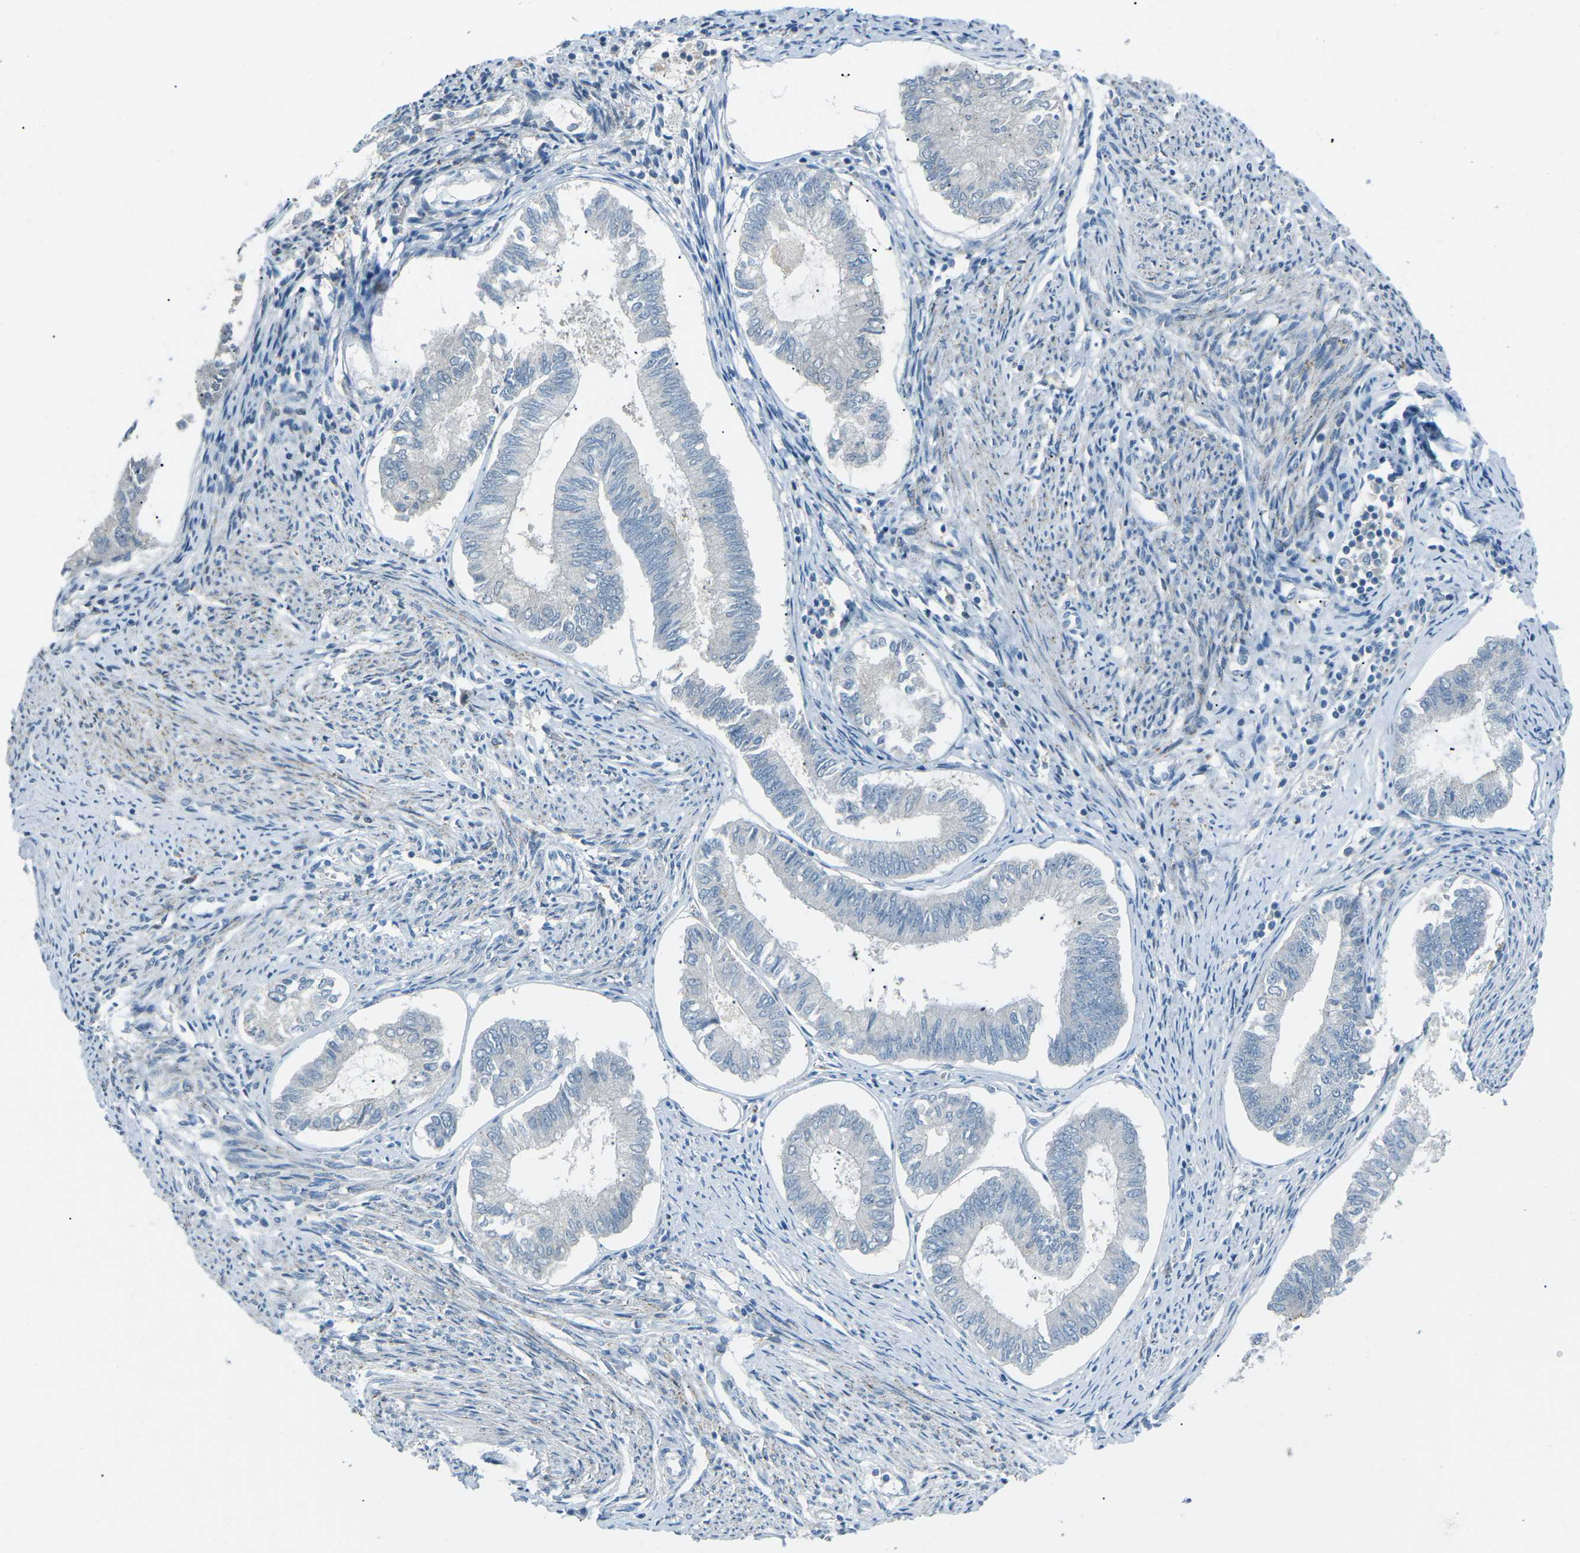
{"staining": {"intensity": "negative", "quantity": "none", "location": "none"}, "tissue": "endometrial cancer", "cell_type": "Tumor cells", "image_type": "cancer", "snomed": [{"axis": "morphology", "description": "Adenocarcinoma, NOS"}, {"axis": "topography", "description": "Endometrium"}], "caption": "A photomicrograph of endometrial adenocarcinoma stained for a protein displays no brown staining in tumor cells. Brightfield microscopy of IHC stained with DAB (brown) and hematoxylin (blue), captured at high magnification.", "gene": "PRKCA", "patient": {"sex": "female", "age": 86}}